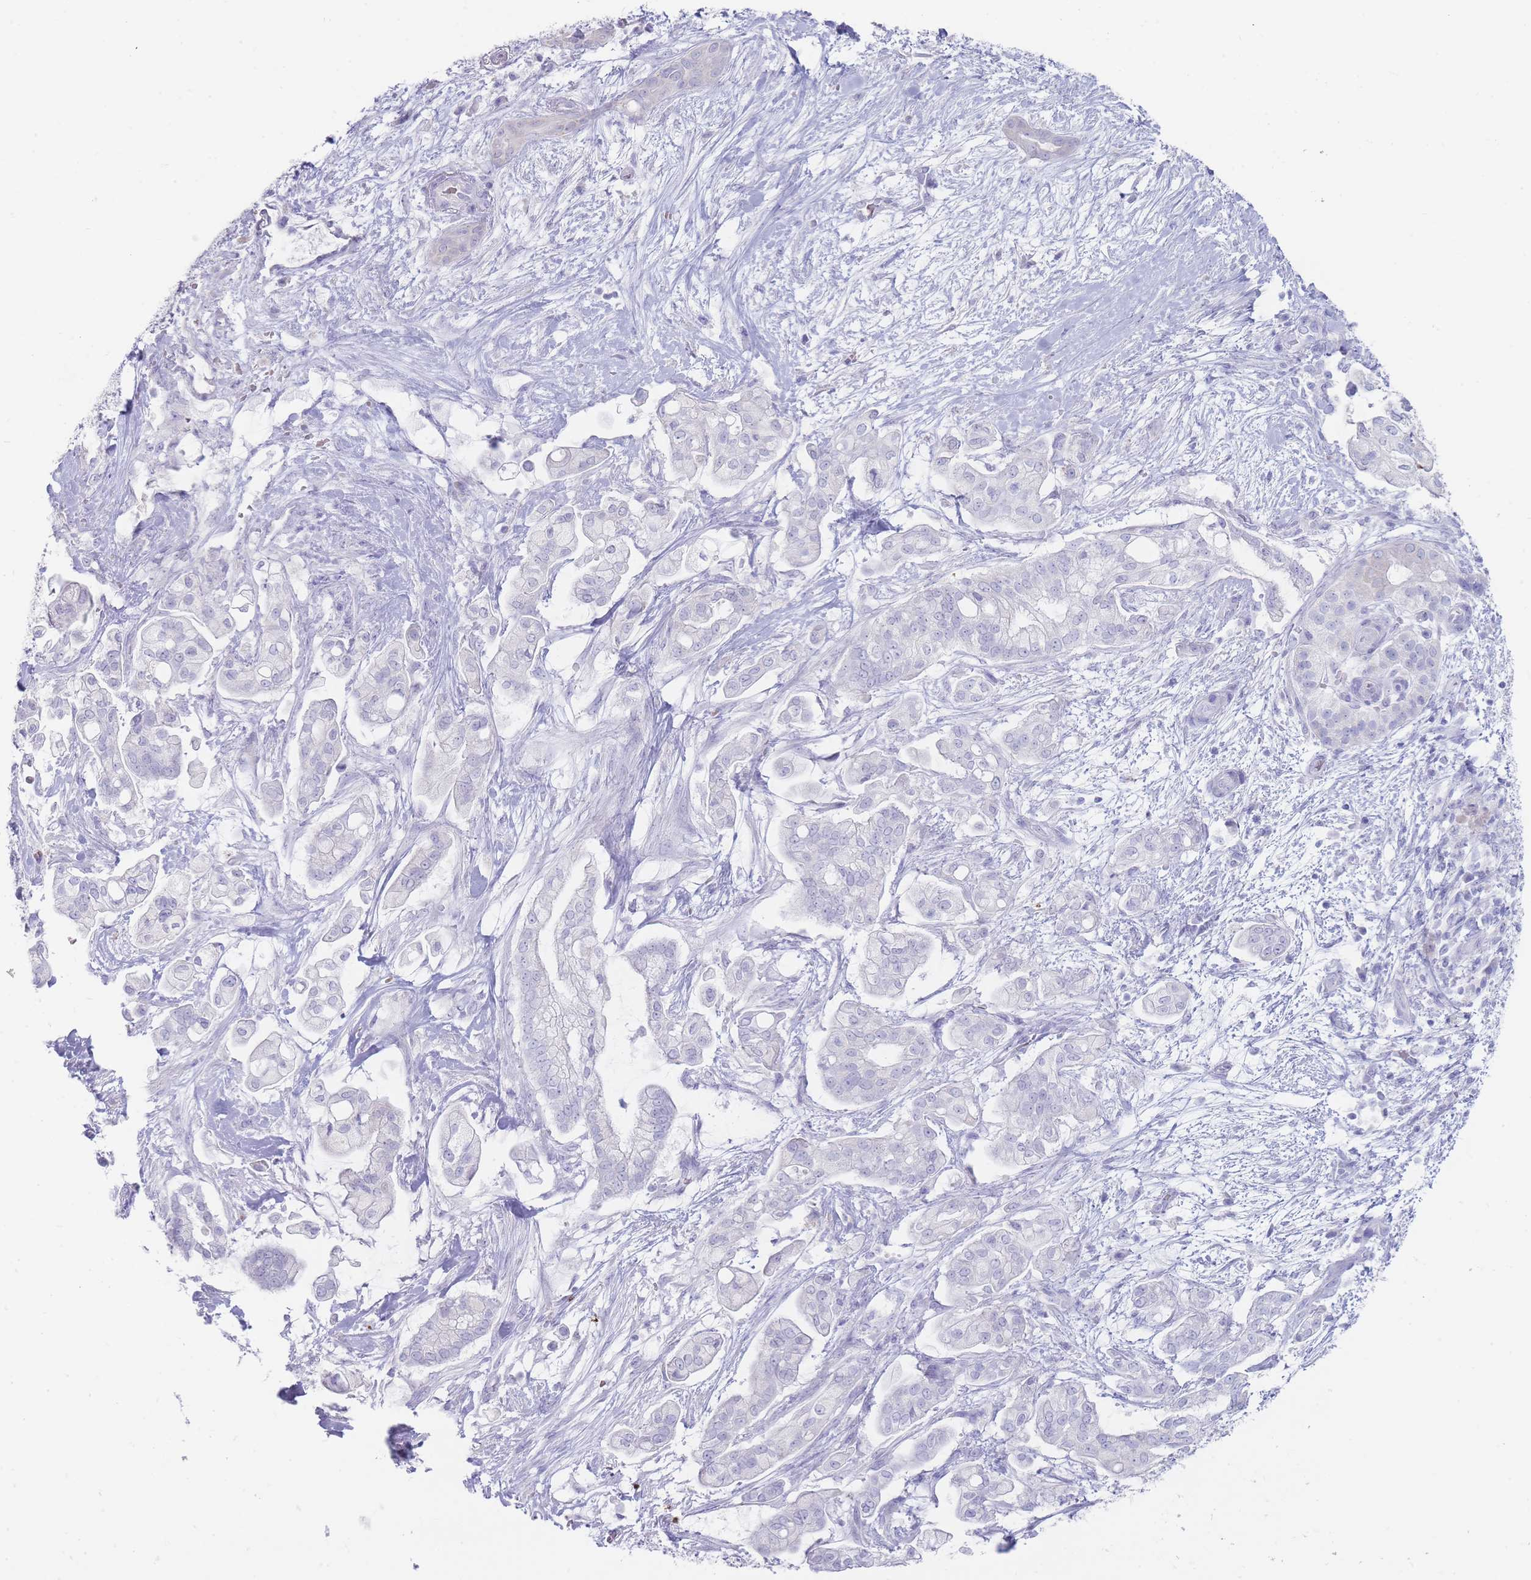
{"staining": {"intensity": "negative", "quantity": "none", "location": "none"}, "tissue": "pancreatic cancer", "cell_type": "Tumor cells", "image_type": "cancer", "snomed": [{"axis": "morphology", "description": "Adenocarcinoma, NOS"}, {"axis": "topography", "description": "Pancreas"}], "caption": "There is no significant staining in tumor cells of pancreatic cancer. (Stains: DAB IHC with hematoxylin counter stain, Microscopy: brightfield microscopy at high magnification).", "gene": "HBG2", "patient": {"sex": "female", "age": 69}}